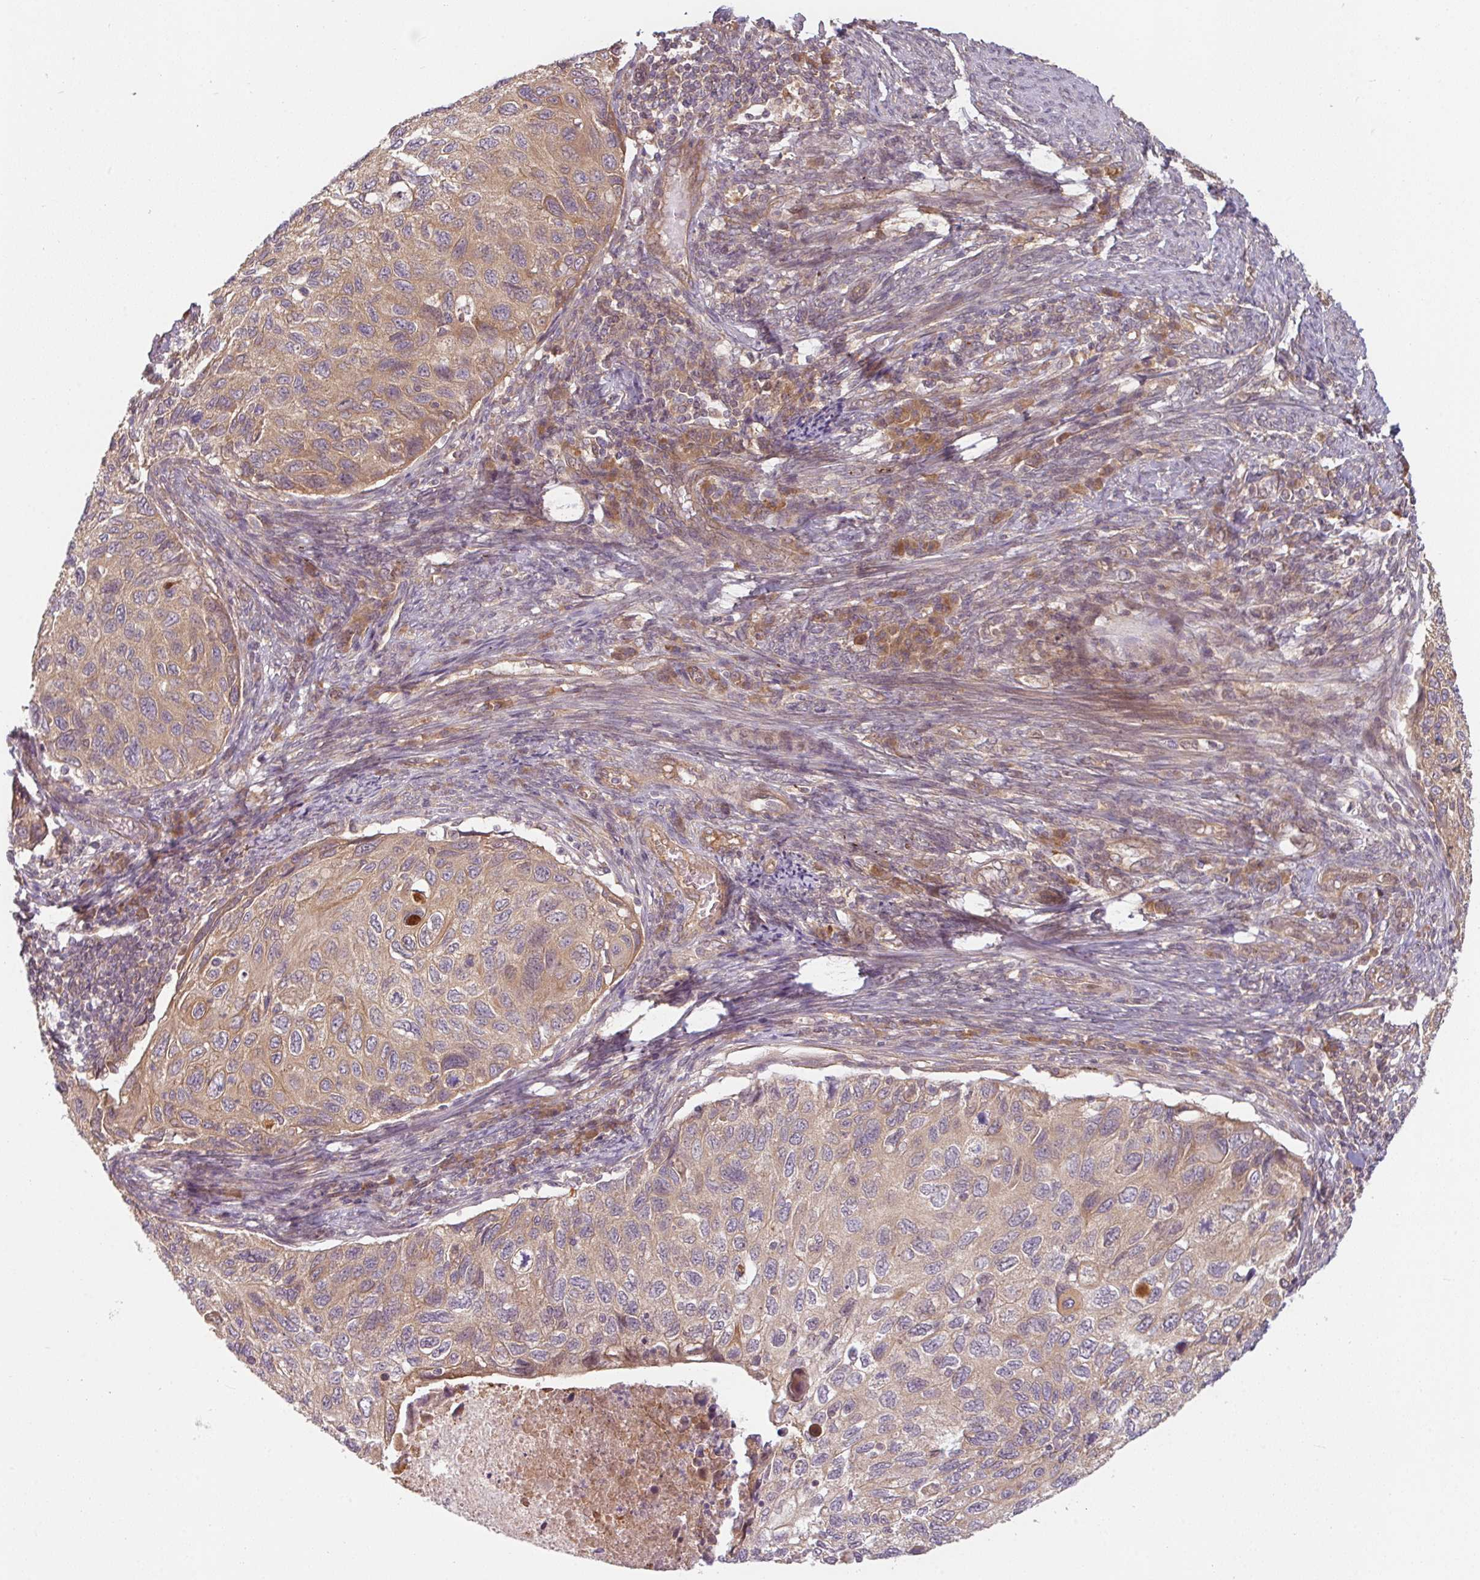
{"staining": {"intensity": "moderate", "quantity": ">75%", "location": "cytoplasmic/membranous"}, "tissue": "cervical cancer", "cell_type": "Tumor cells", "image_type": "cancer", "snomed": [{"axis": "morphology", "description": "Squamous cell carcinoma, NOS"}, {"axis": "topography", "description": "Cervix"}], "caption": "The photomicrograph shows immunohistochemical staining of squamous cell carcinoma (cervical). There is moderate cytoplasmic/membranous expression is identified in approximately >75% of tumor cells.", "gene": "RNF31", "patient": {"sex": "female", "age": 70}}